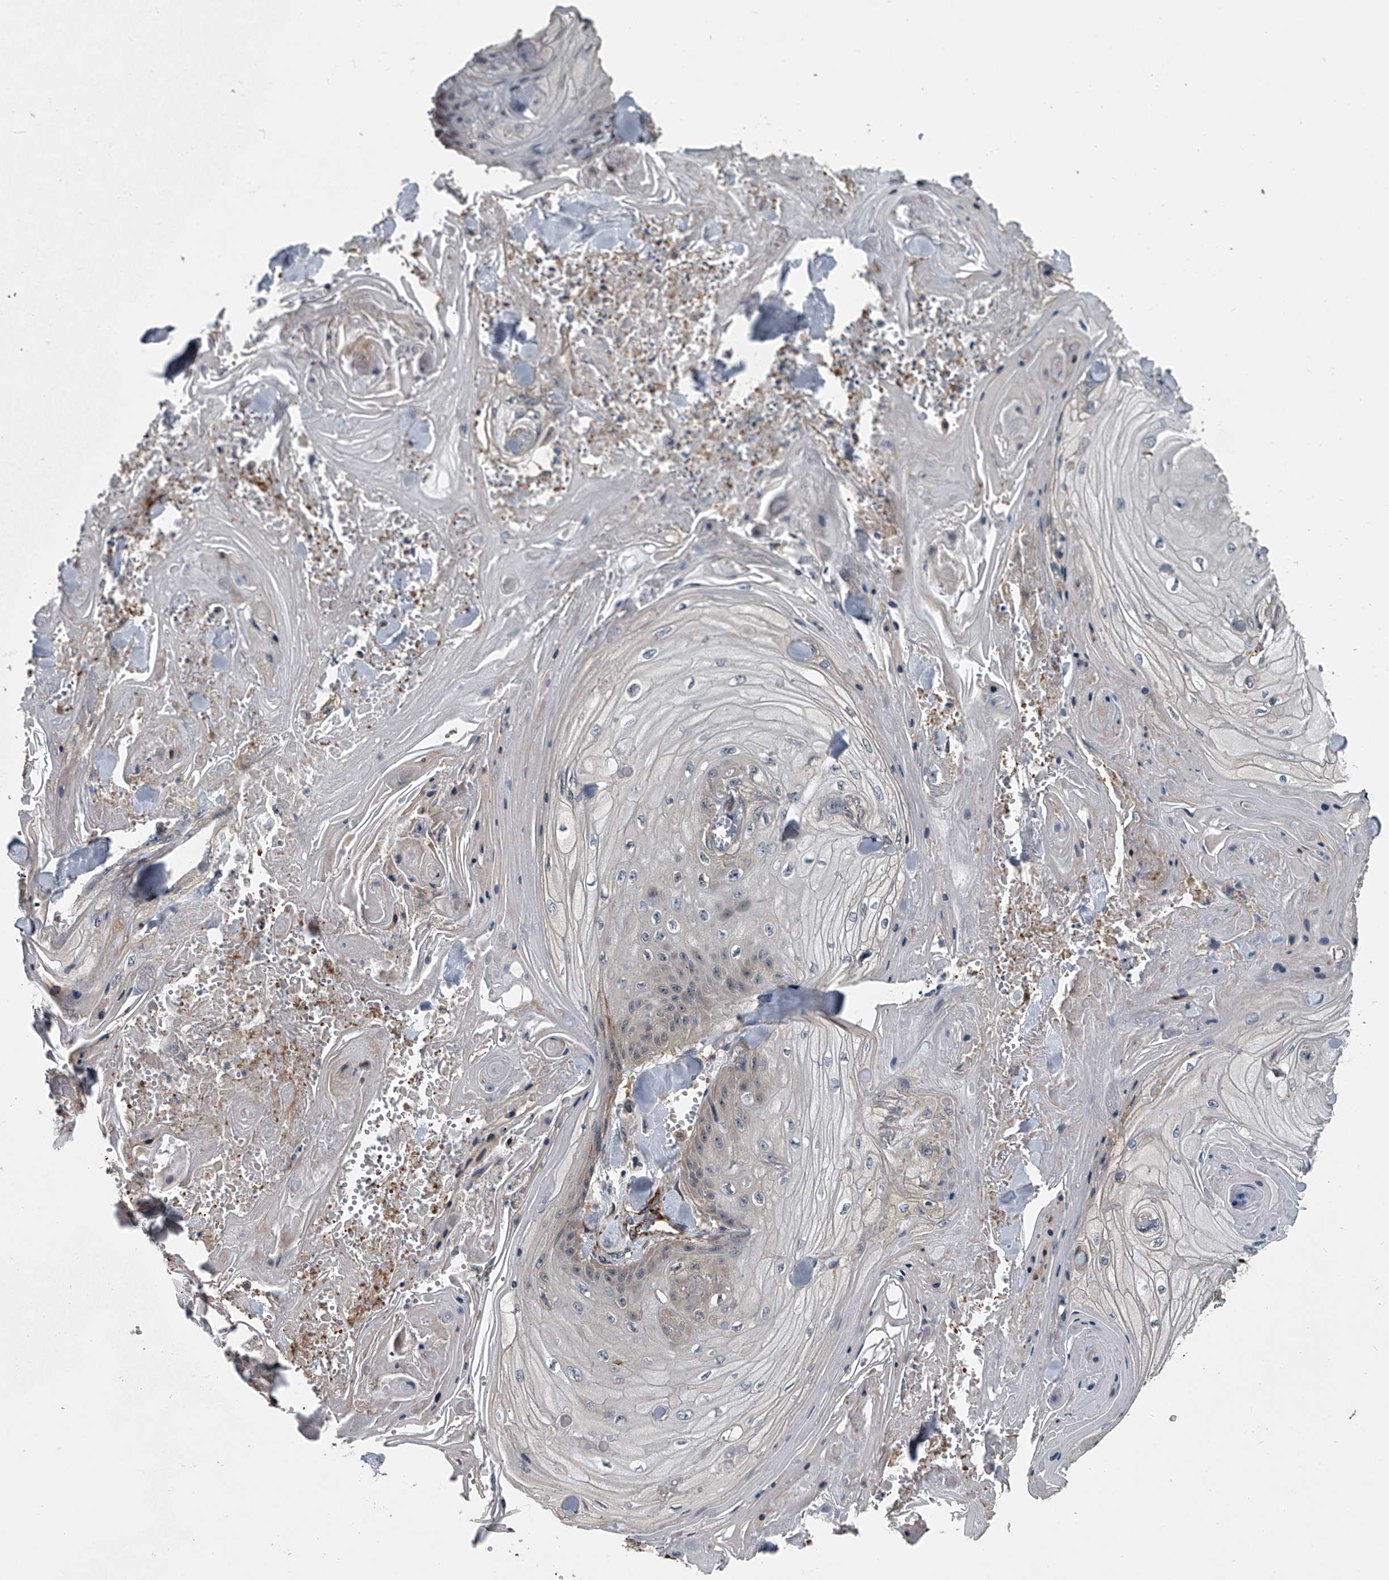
{"staining": {"intensity": "negative", "quantity": "none", "location": "none"}, "tissue": "skin cancer", "cell_type": "Tumor cells", "image_type": "cancer", "snomed": [{"axis": "morphology", "description": "Squamous cell carcinoma, NOS"}, {"axis": "topography", "description": "Skin"}], "caption": "This is an immunohistochemistry (IHC) photomicrograph of human skin squamous cell carcinoma. There is no expression in tumor cells.", "gene": "LDLRAD2", "patient": {"sex": "male", "age": 74}}